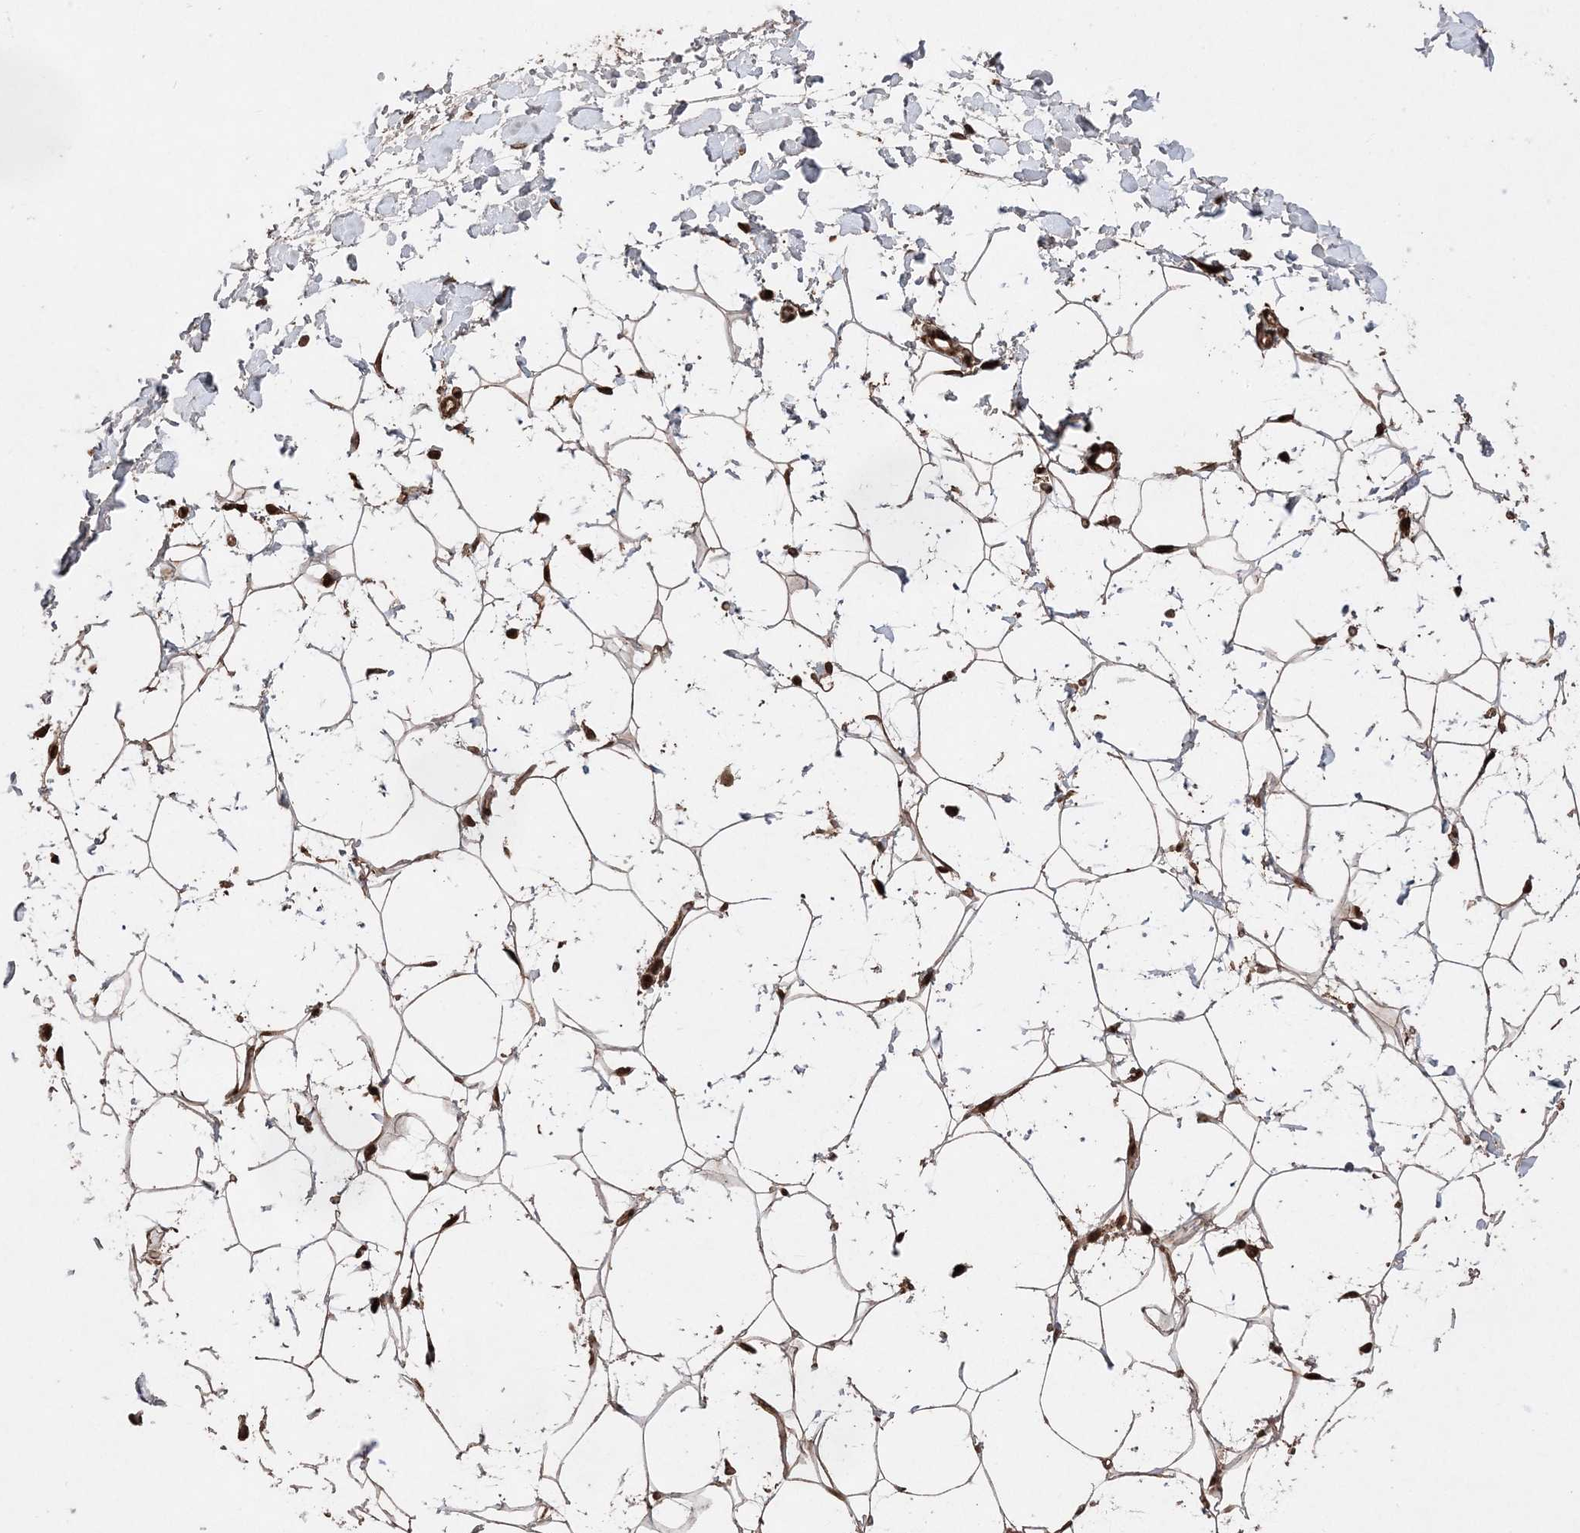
{"staining": {"intensity": "moderate", "quantity": "25%-75%", "location": "cytoplasmic/membranous,nuclear"}, "tissue": "adipose tissue", "cell_type": "Adipocytes", "image_type": "normal", "snomed": [{"axis": "morphology", "description": "Normal tissue, NOS"}, {"axis": "topography", "description": "Breast"}], "caption": "Protein staining reveals moderate cytoplasmic/membranous,nuclear staining in about 25%-75% of adipocytes in unremarkable adipose tissue.", "gene": "ETAA1", "patient": {"sex": "female", "age": 26}}